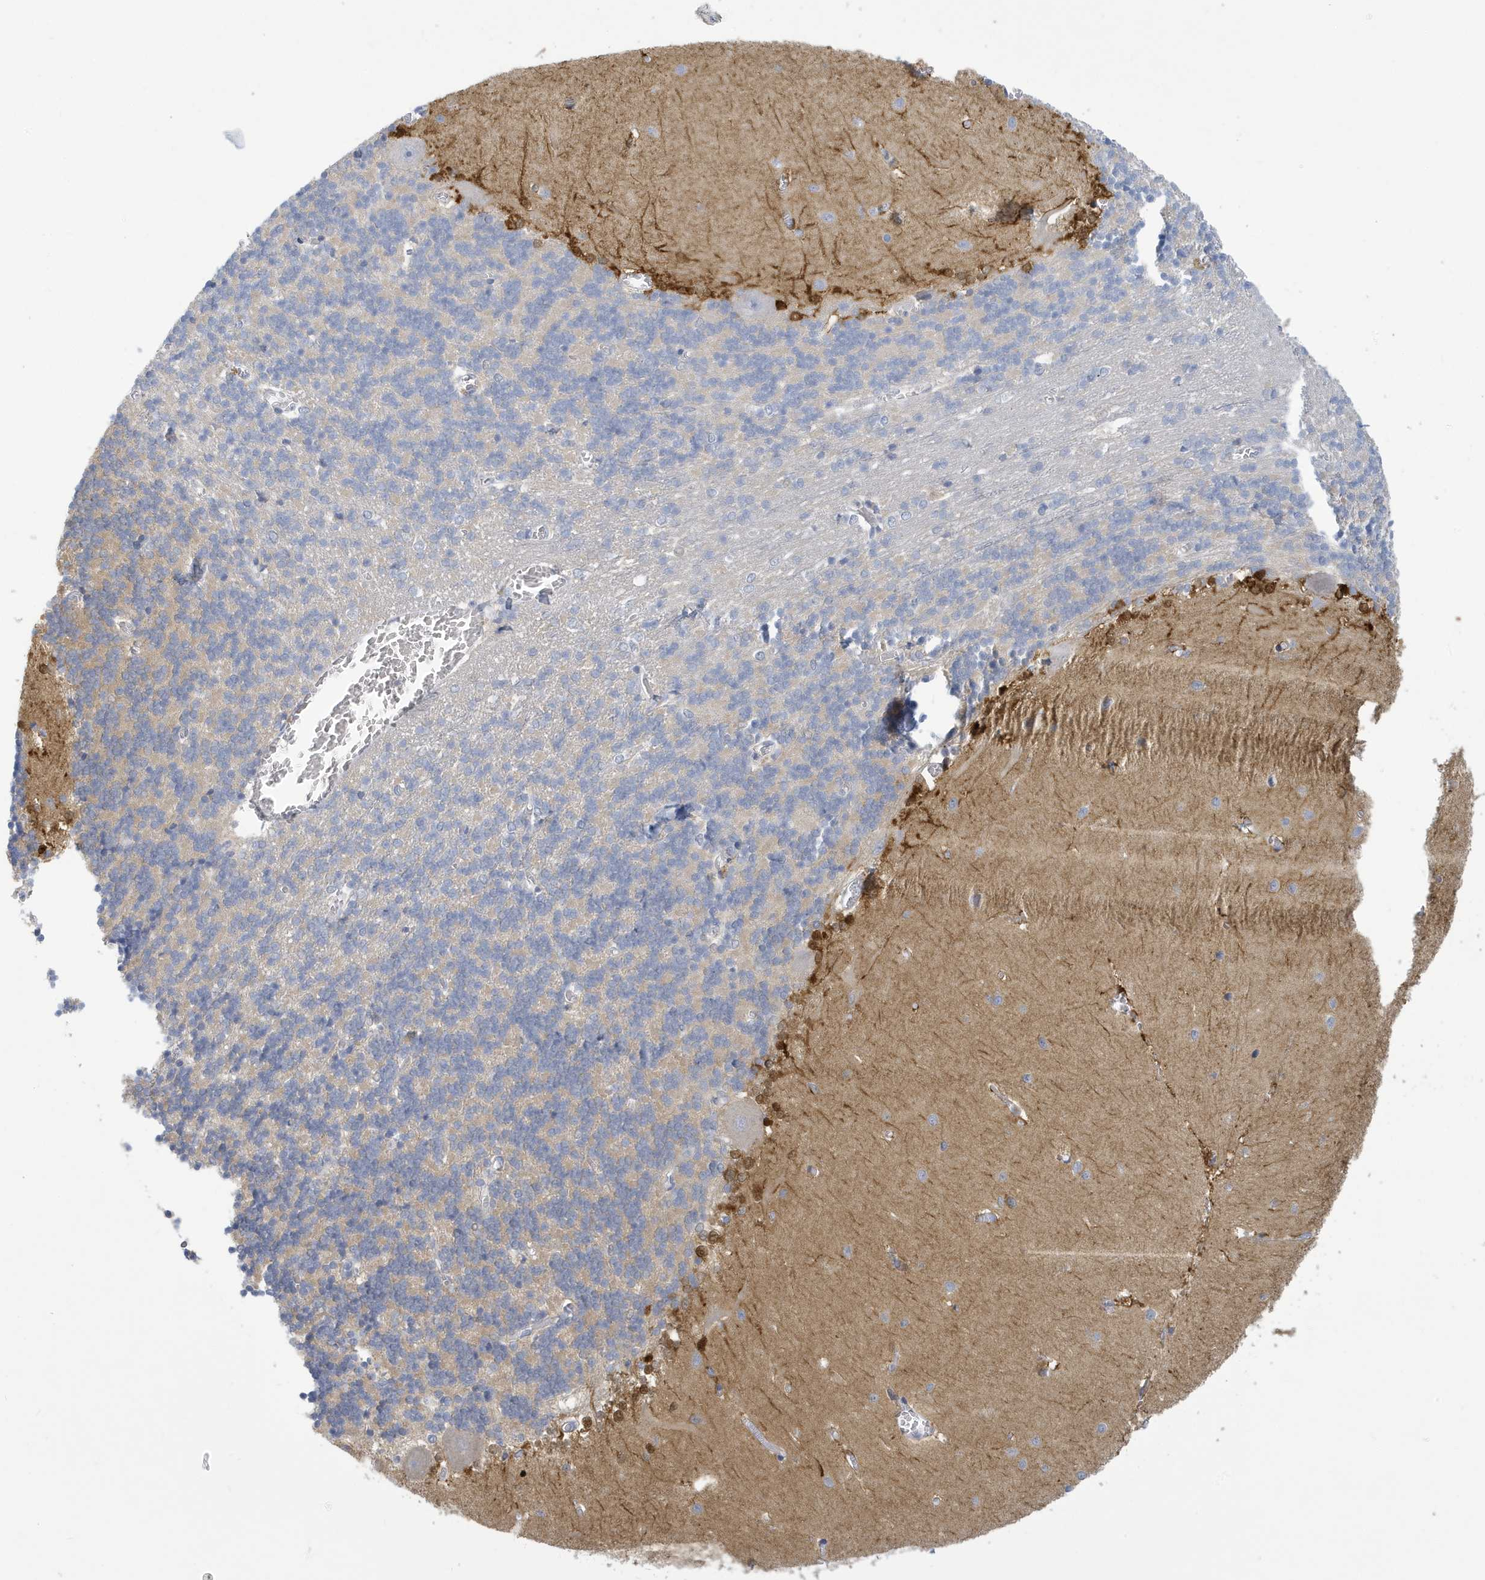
{"staining": {"intensity": "negative", "quantity": "none", "location": "none"}, "tissue": "cerebellum", "cell_type": "Cells in granular layer", "image_type": "normal", "snomed": [{"axis": "morphology", "description": "Normal tissue, NOS"}, {"axis": "topography", "description": "Cerebellum"}], "caption": "A micrograph of cerebellum stained for a protein demonstrates no brown staining in cells in granular layer. (DAB (3,3'-diaminobenzidine) immunohistochemistry, high magnification).", "gene": "VTA1", "patient": {"sex": "male", "age": 37}}